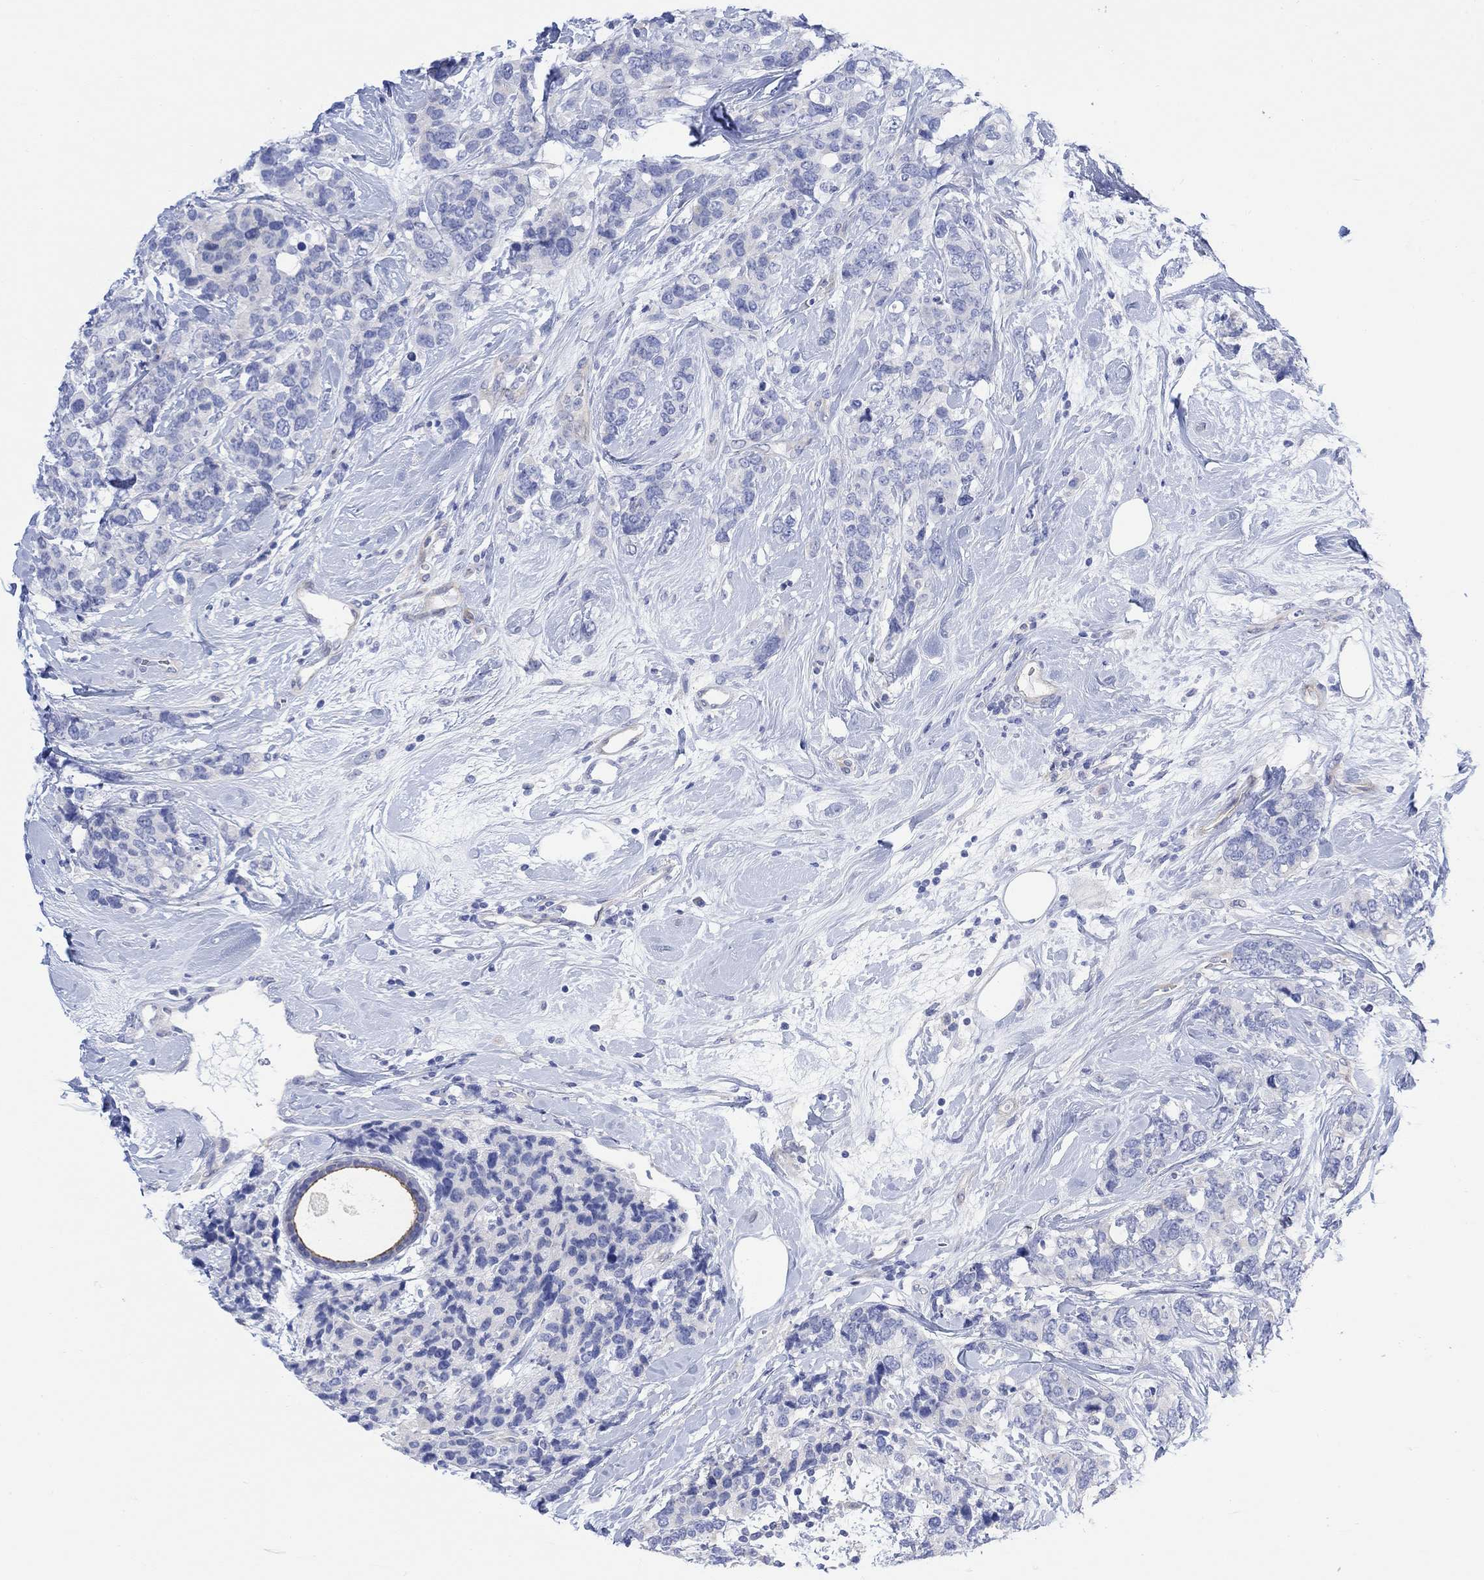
{"staining": {"intensity": "negative", "quantity": "none", "location": "none"}, "tissue": "breast cancer", "cell_type": "Tumor cells", "image_type": "cancer", "snomed": [{"axis": "morphology", "description": "Lobular carcinoma"}, {"axis": "topography", "description": "Breast"}], "caption": "High power microscopy image of an immunohistochemistry (IHC) histopathology image of breast lobular carcinoma, revealing no significant positivity in tumor cells. (IHC, brightfield microscopy, high magnification).", "gene": "TLDC2", "patient": {"sex": "female", "age": 59}}